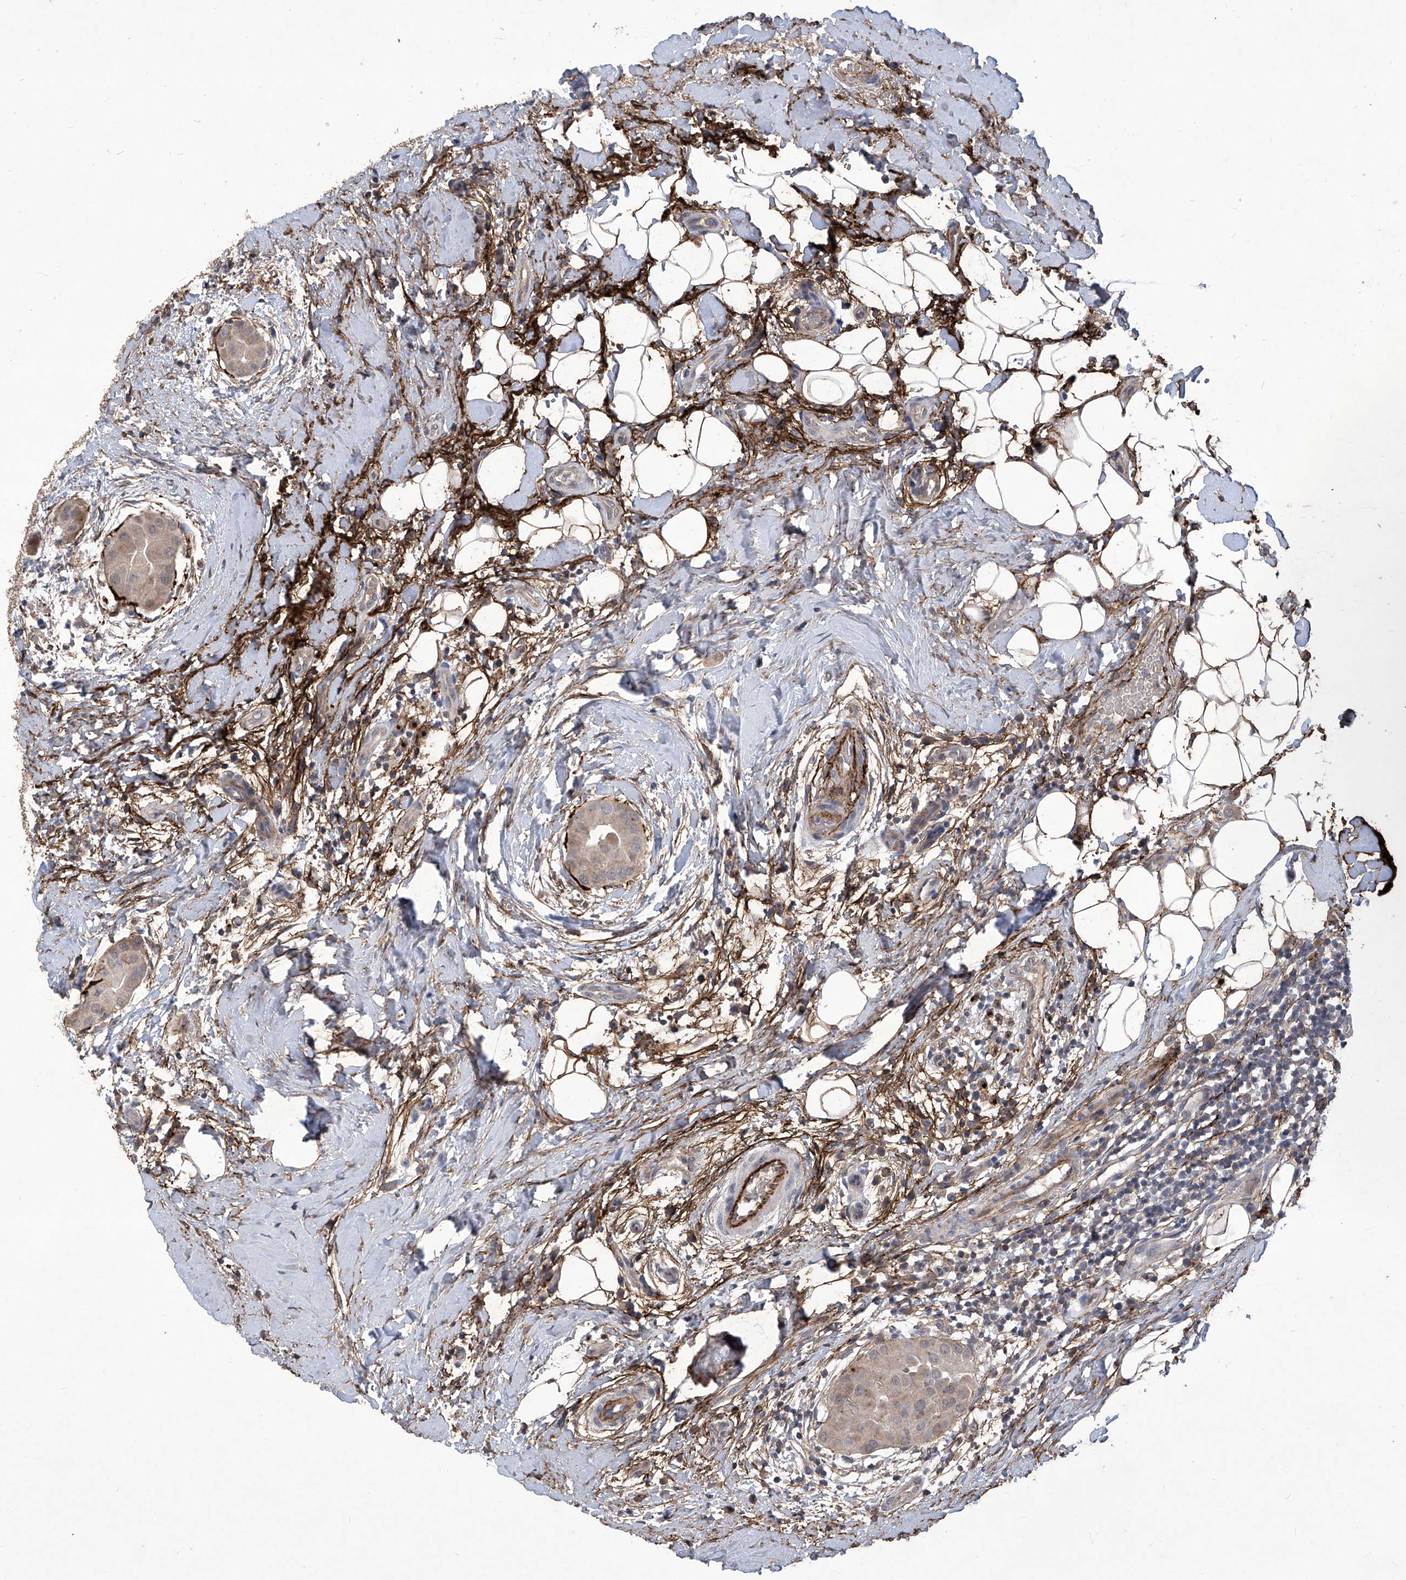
{"staining": {"intensity": "weak", "quantity": "<25%", "location": "cytoplasmic/membranous"}, "tissue": "thyroid cancer", "cell_type": "Tumor cells", "image_type": "cancer", "snomed": [{"axis": "morphology", "description": "Papillary adenocarcinoma, NOS"}, {"axis": "topography", "description": "Thyroid gland"}], "caption": "High power microscopy image of an immunohistochemistry (IHC) micrograph of papillary adenocarcinoma (thyroid), revealing no significant staining in tumor cells.", "gene": "TXNIP", "patient": {"sex": "male", "age": 33}}